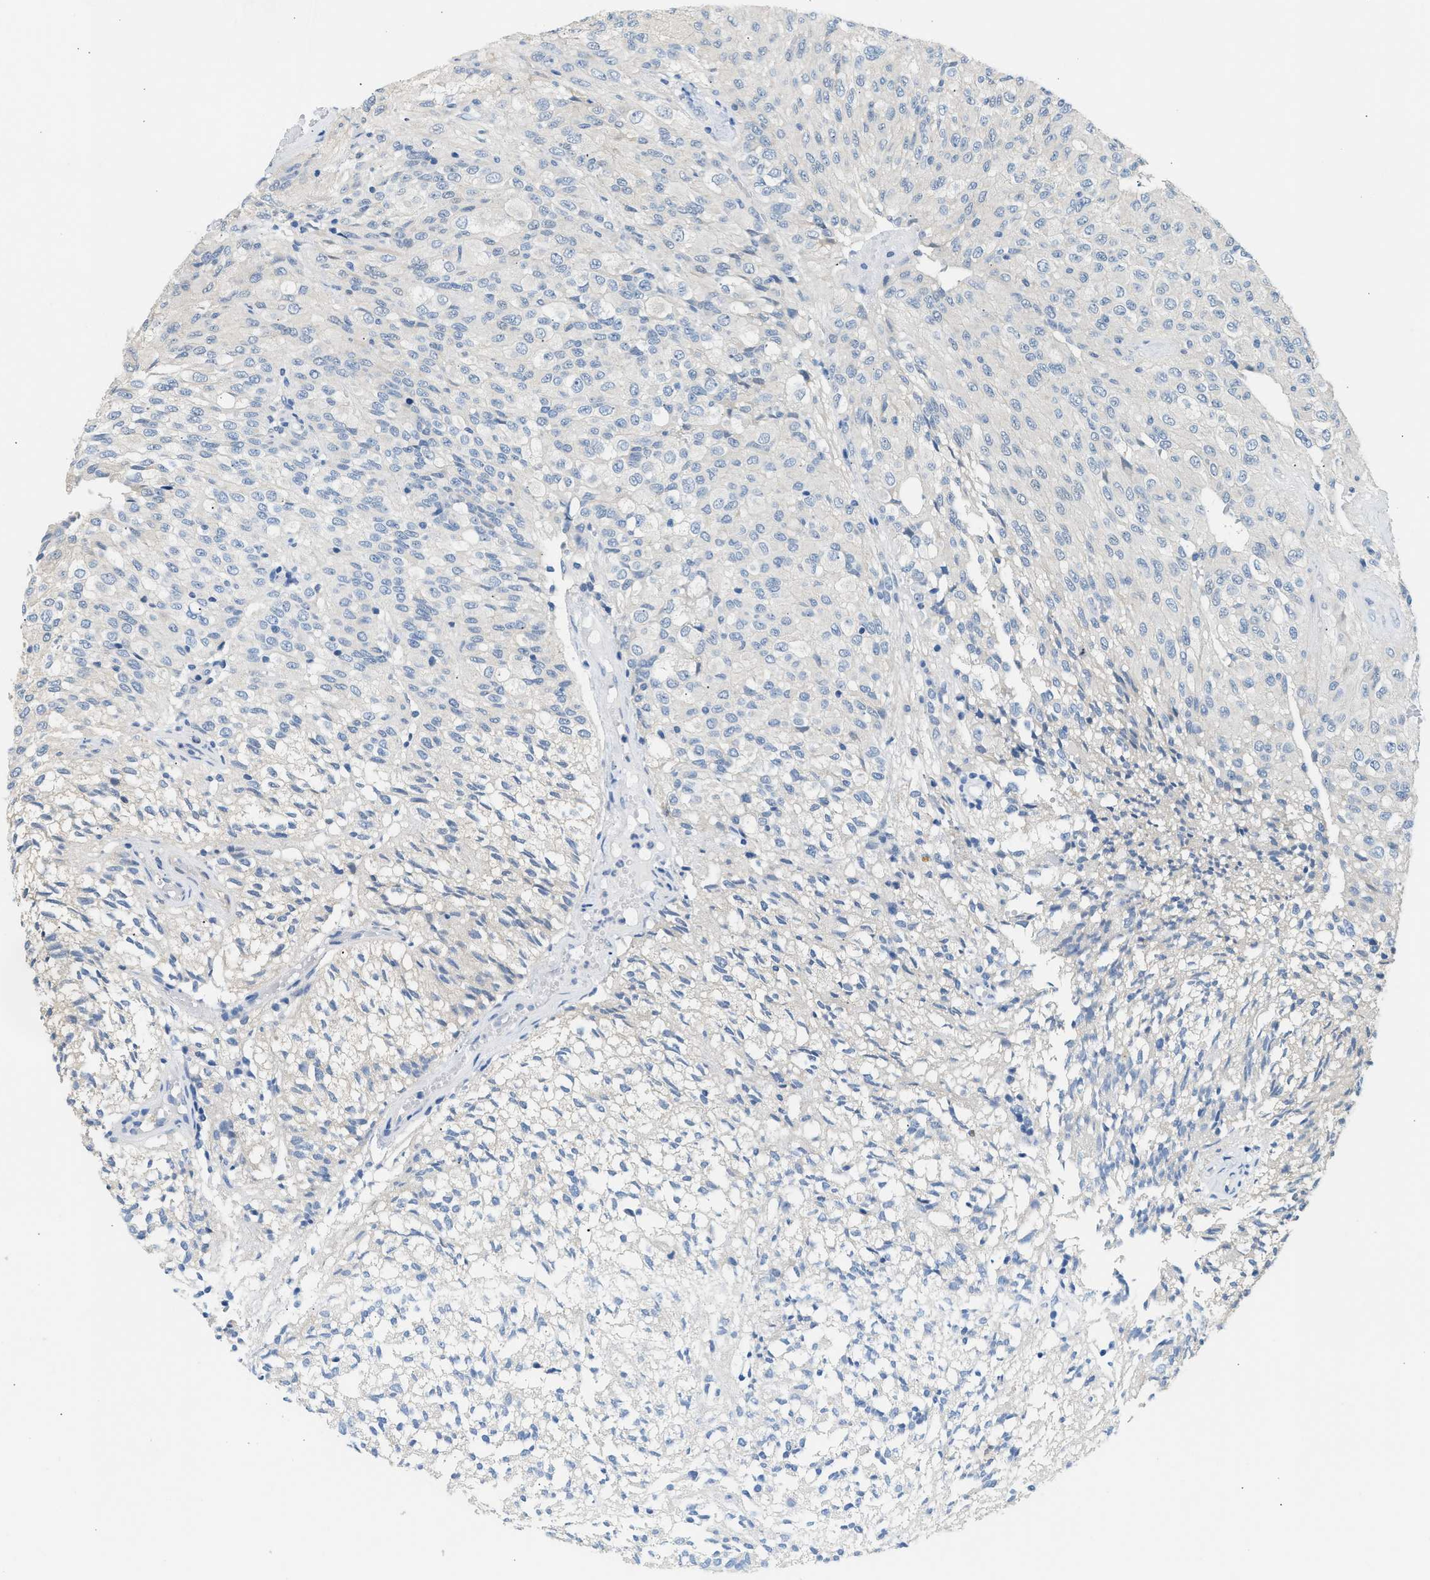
{"staining": {"intensity": "negative", "quantity": "none", "location": "none"}, "tissue": "glioma", "cell_type": "Tumor cells", "image_type": "cancer", "snomed": [{"axis": "morphology", "description": "Glioma, malignant, High grade"}, {"axis": "topography", "description": "Brain"}], "caption": "This is an immunohistochemistry (IHC) histopathology image of glioma. There is no staining in tumor cells.", "gene": "SPAM1", "patient": {"sex": "male", "age": 32}}